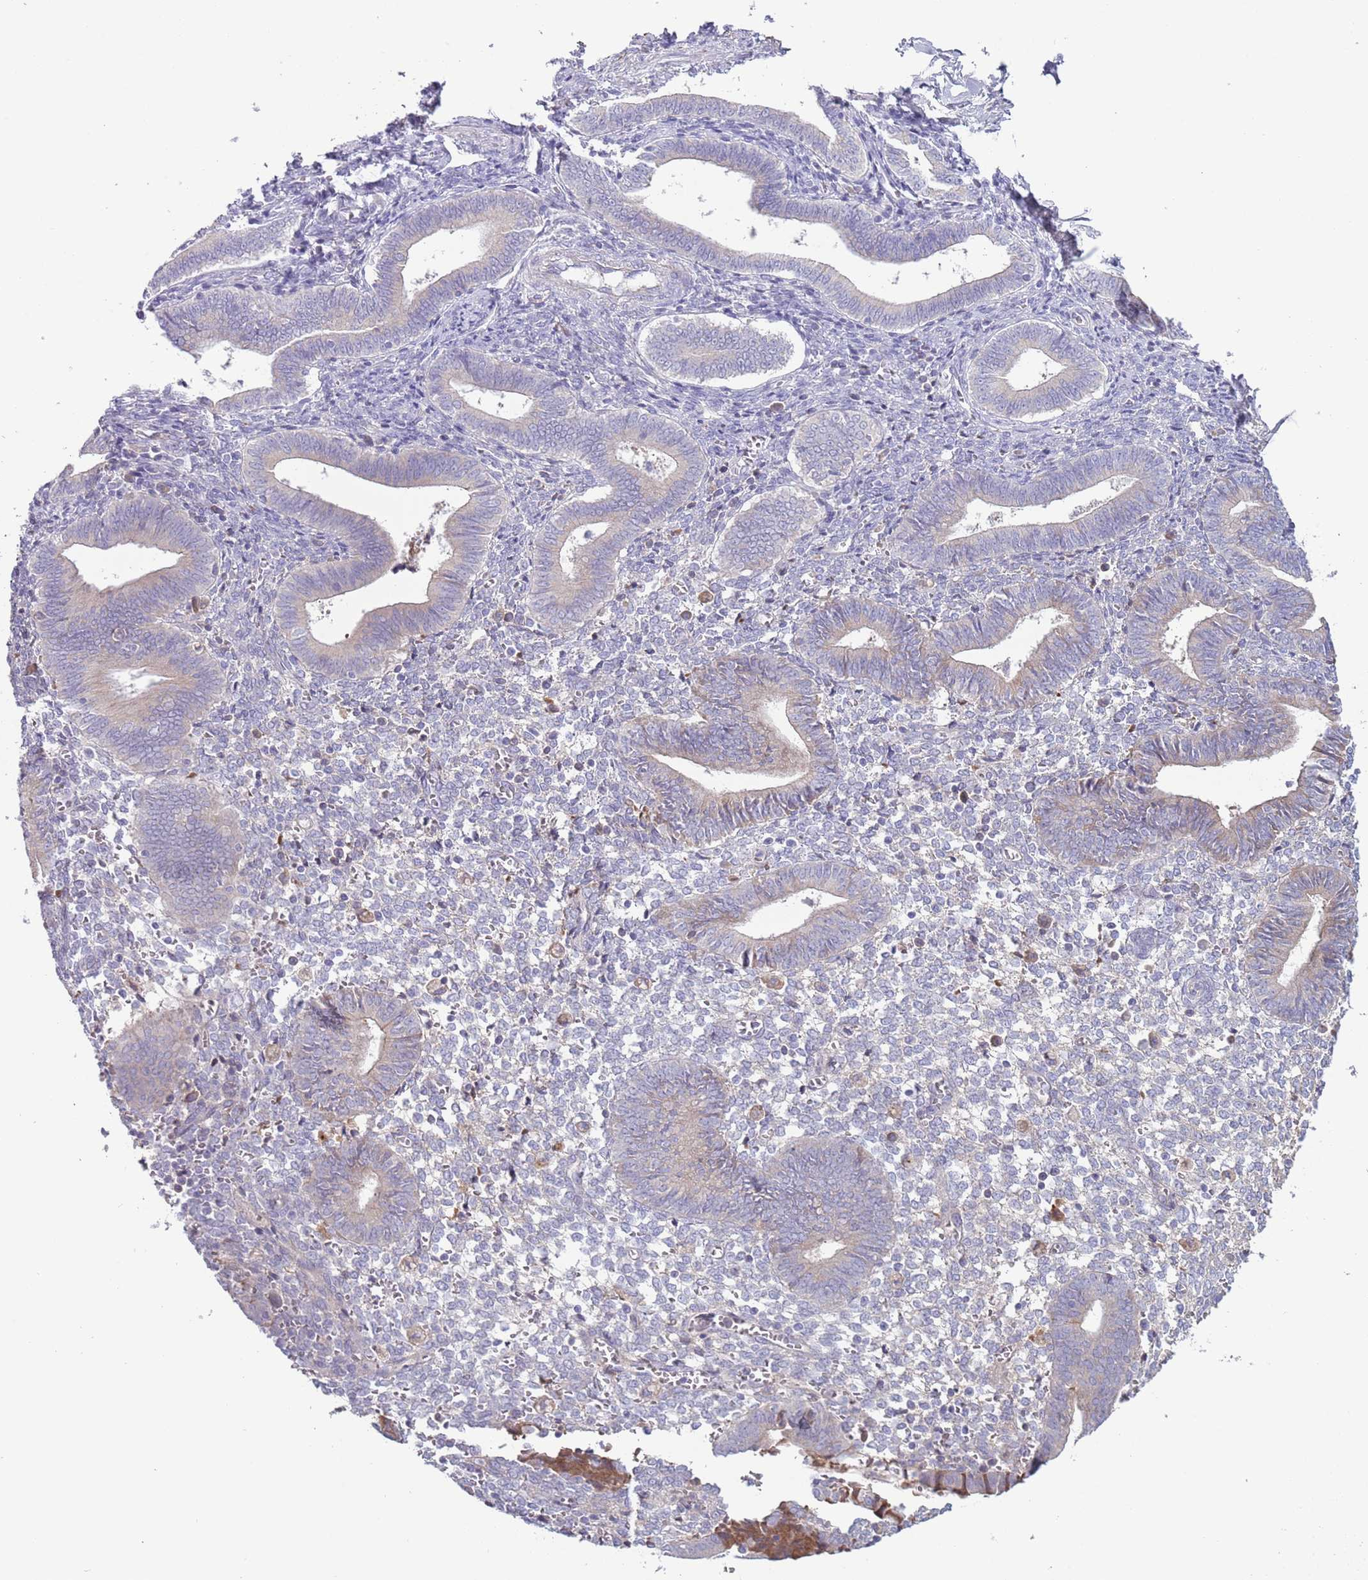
{"staining": {"intensity": "negative", "quantity": "none", "location": "none"}, "tissue": "endometrium", "cell_type": "Cells in endometrial stroma", "image_type": "normal", "snomed": [{"axis": "morphology", "description": "Normal tissue, NOS"}, {"axis": "topography", "description": "Other"}, {"axis": "topography", "description": "Endometrium"}], "caption": "Benign endometrium was stained to show a protein in brown. There is no significant positivity in cells in endometrial stroma. Nuclei are stained in blue.", "gene": "CFH", "patient": {"sex": "female", "age": 44}}